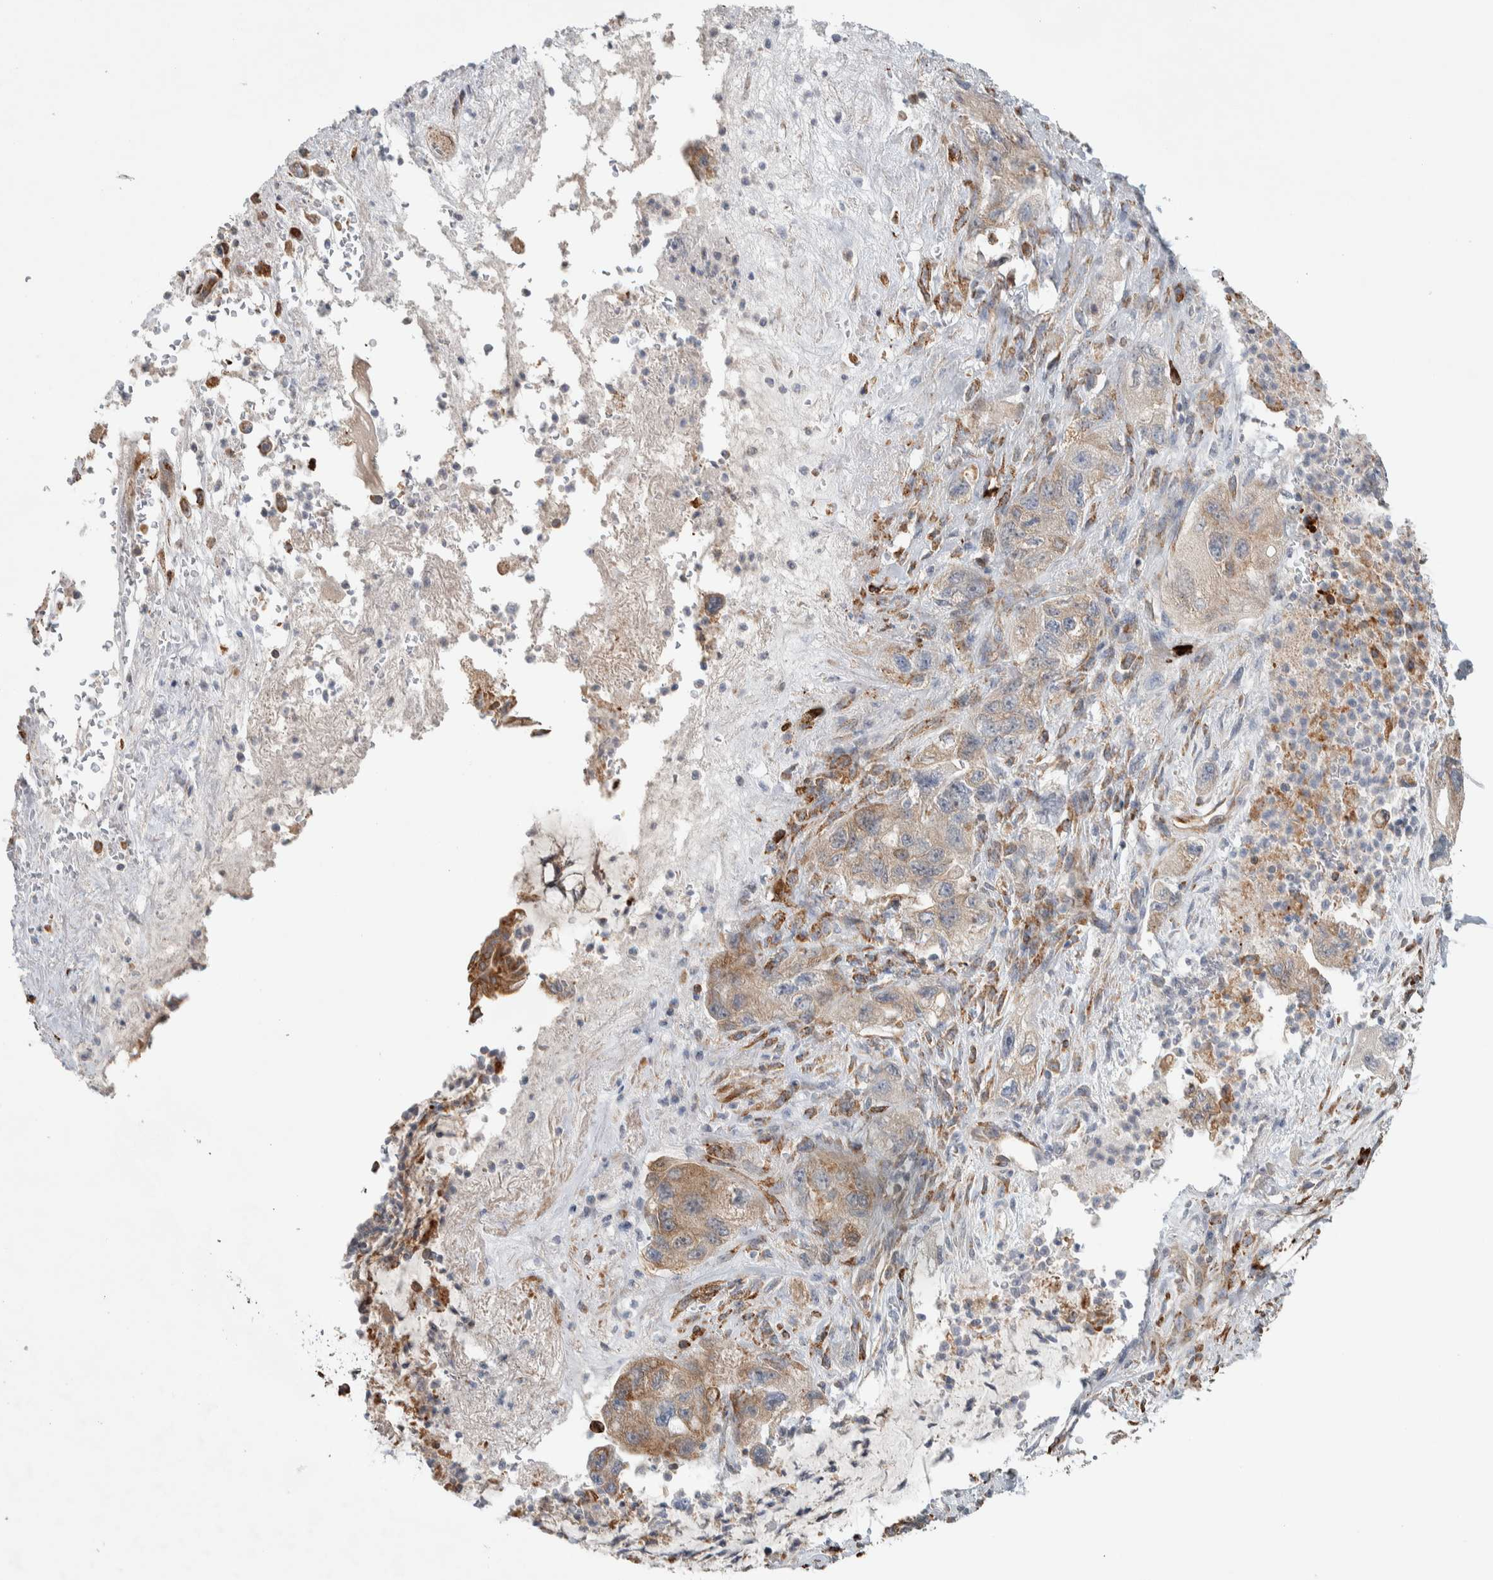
{"staining": {"intensity": "weak", "quantity": "25%-75%", "location": "cytoplasmic/membranous"}, "tissue": "pancreatic cancer", "cell_type": "Tumor cells", "image_type": "cancer", "snomed": [{"axis": "morphology", "description": "Adenocarcinoma, NOS"}, {"axis": "topography", "description": "Pancreas"}], "caption": "Pancreatic cancer stained for a protein exhibits weak cytoplasmic/membranous positivity in tumor cells. Nuclei are stained in blue.", "gene": "ADCY8", "patient": {"sex": "female", "age": 73}}